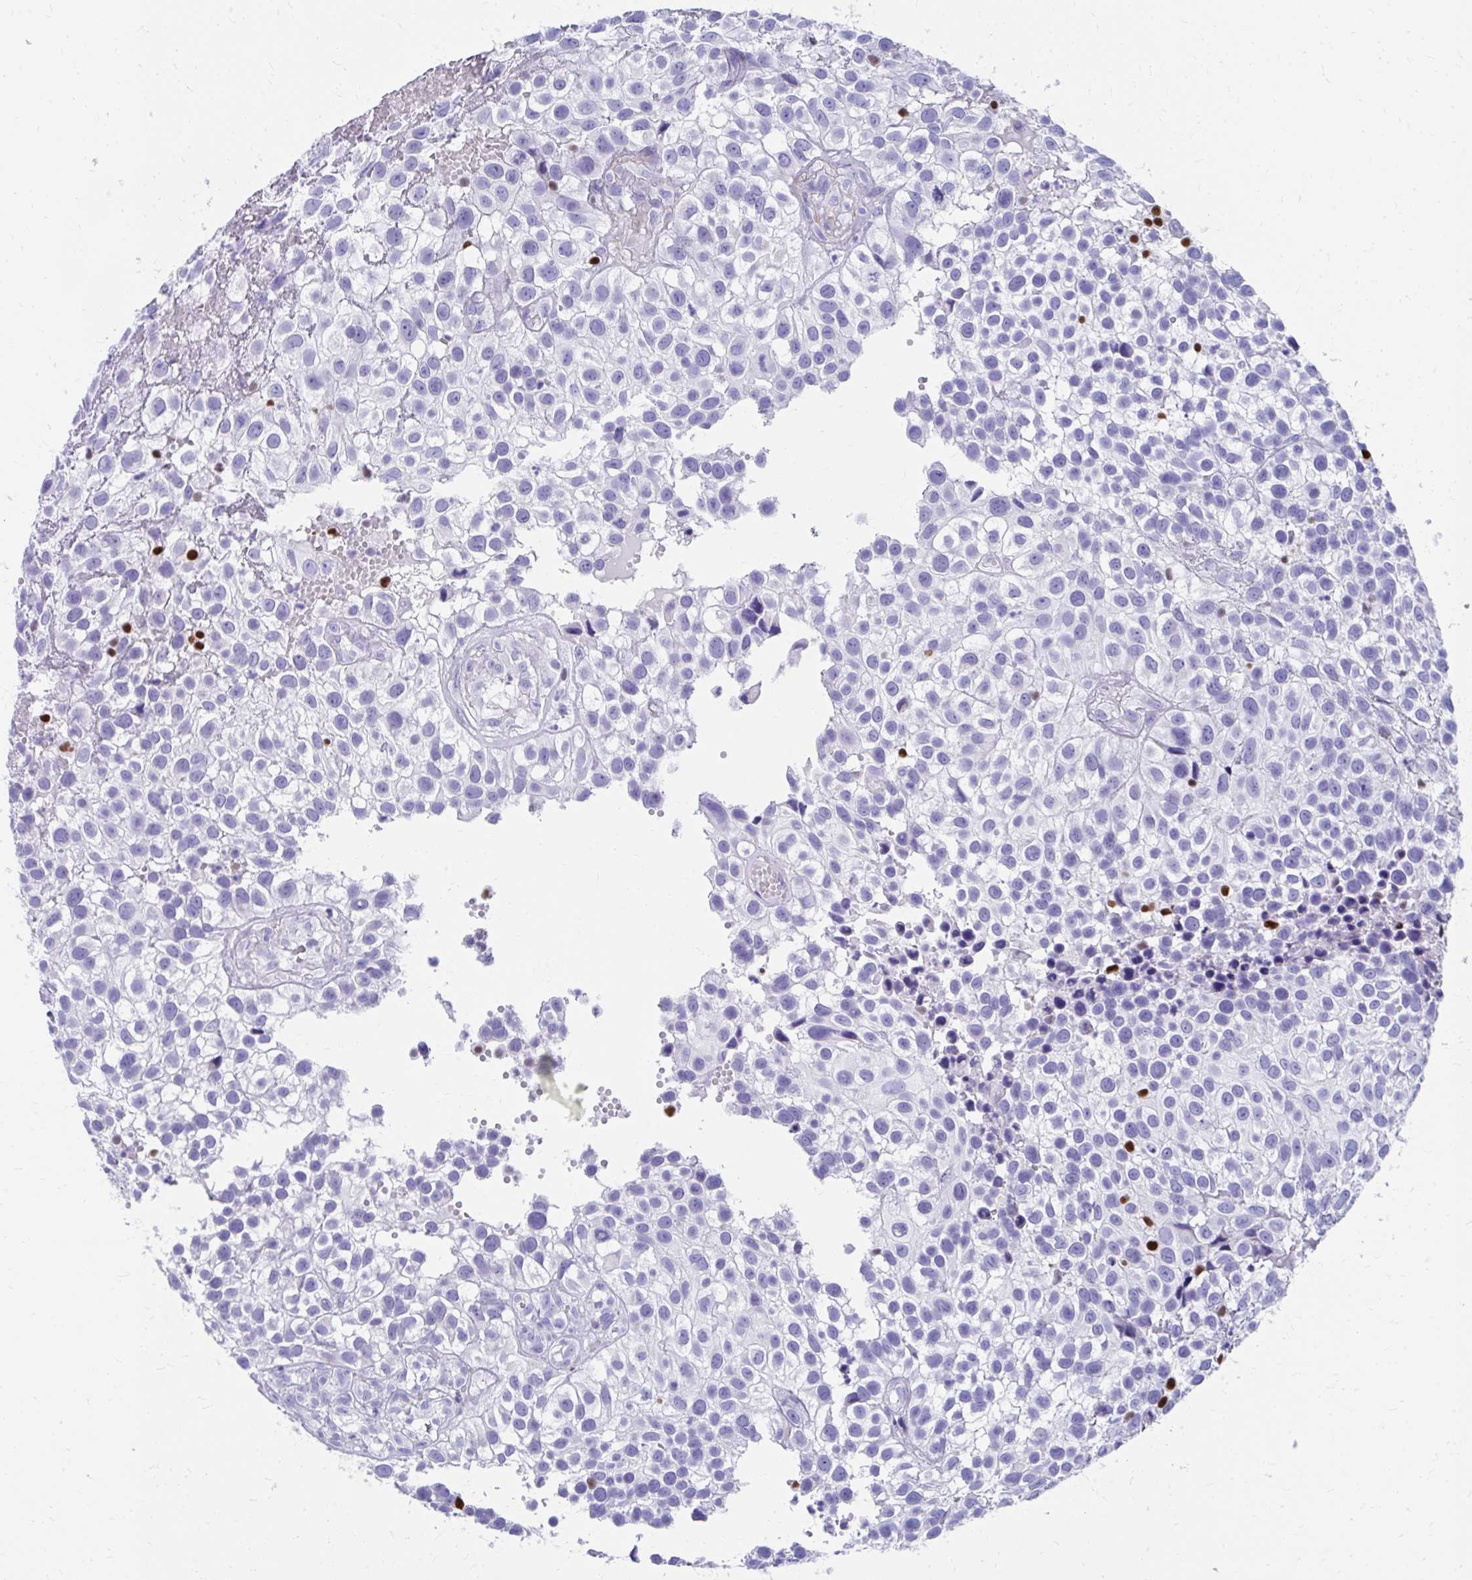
{"staining": {"intensity": "negative", "quantity": "none", "location": "none"}, "tissue": "urothelial cancer", "cell_type": "Tumor cells", "image_type": "cancer", "snomed": [{"axis": "morphology", "description": "Urothelial carcinoma, High grade"}, {"axis": "topography", "description": "Urinary bladder"}], "caption": "Urothelial carcinoma (high-grade) stained for a protein using immunohistochemistry (IHC) displays no expression tumor cells.", "gene": "RUNX3", "patient": {"sex": "male", "age": 56}}